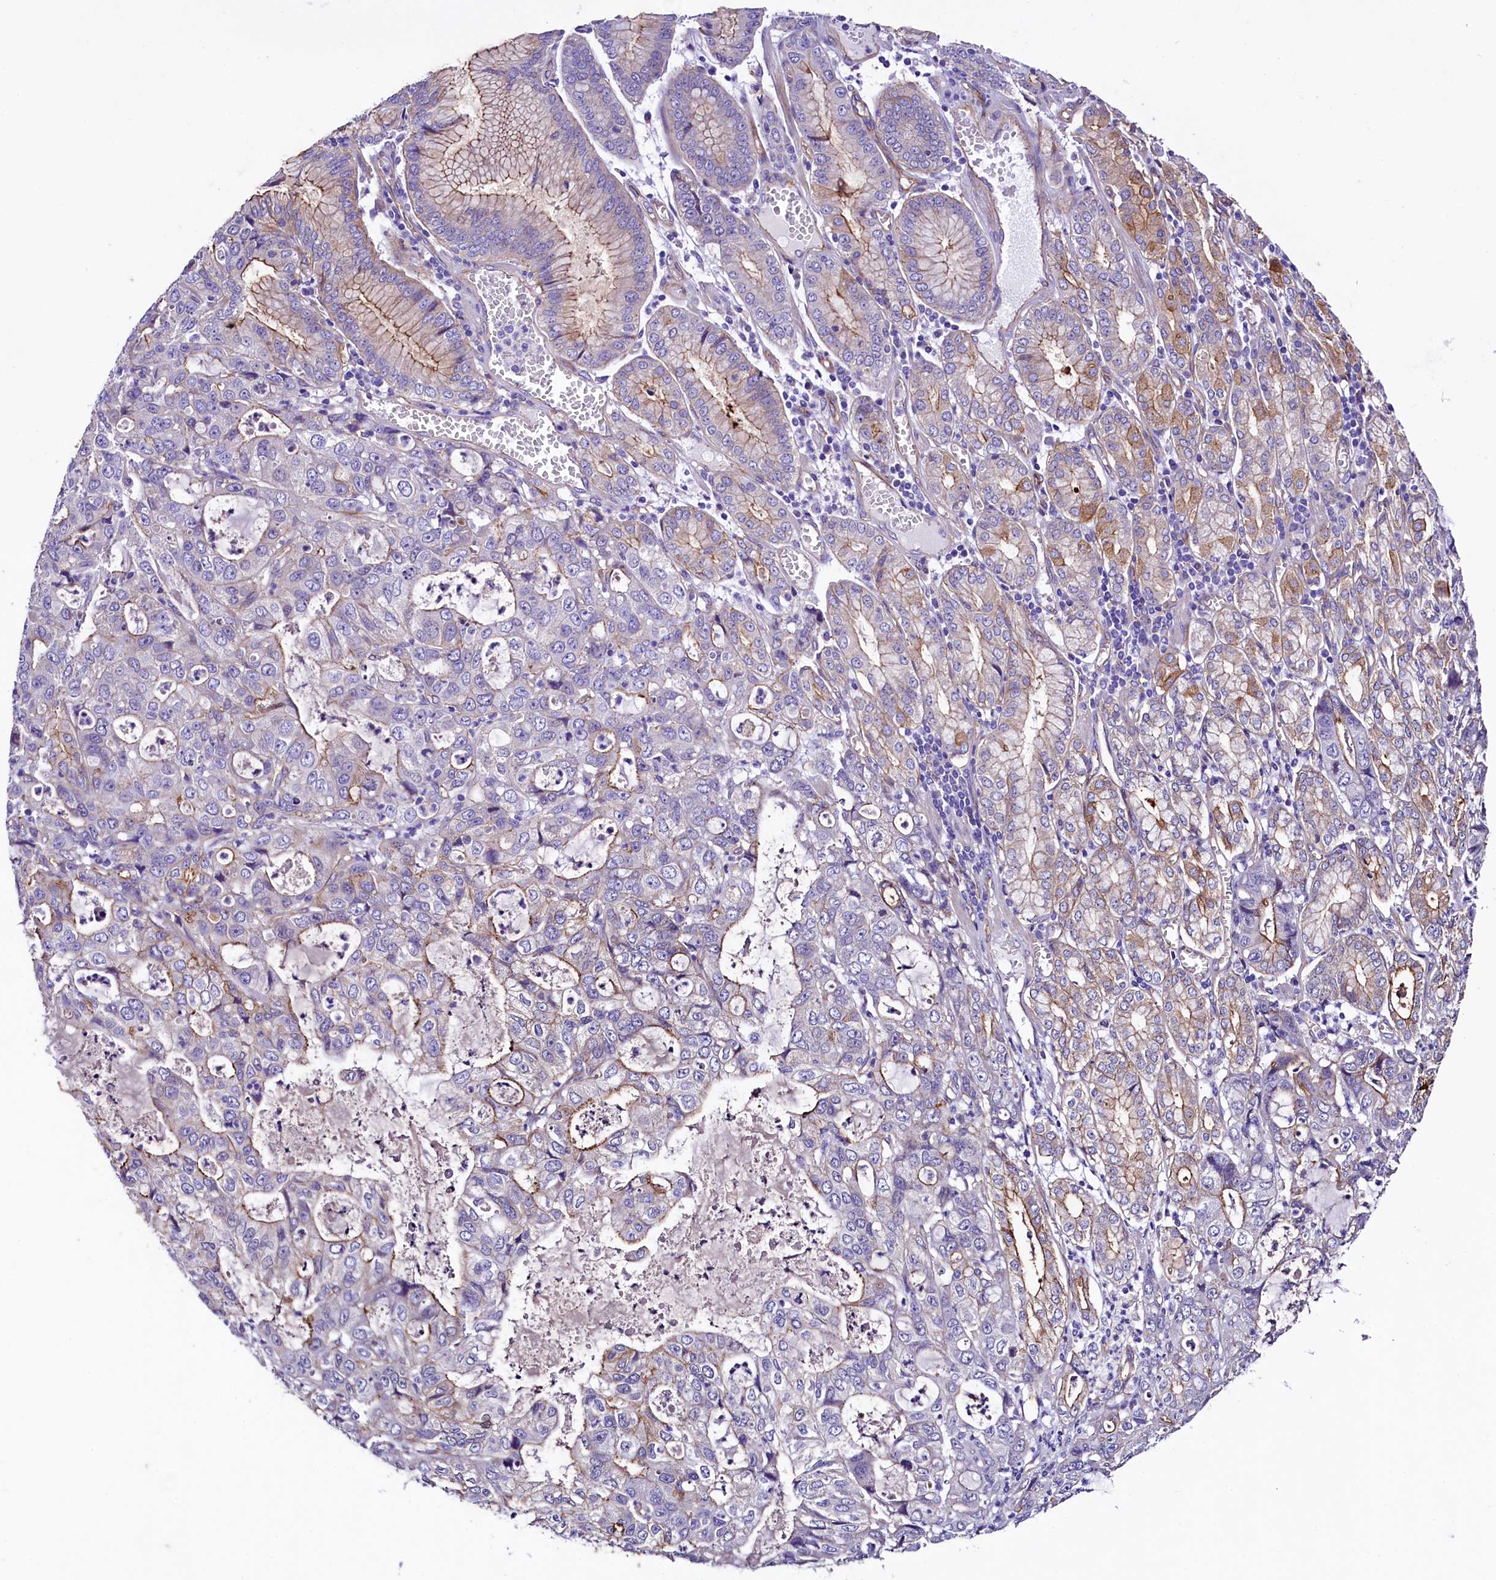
{"staining": {"intensity": "moderate", "quantity": "<25%", "location": "cytoplasmic/membranous"}, "tissue": "stomach cancer", "cell_type": "Tumor cells", "image_type": "cancer", "snomed": [{"axis": "morphology", "description": "Adenocarcinoma, NOS"}, {"axis": "topography", "description": "Stomach, upper"}], "caption": "Immunohistochemistry staining of stomach adenocarcinoma, which displays low levels of moderate cytoplasmic/membranous expression in about <25% of tumor cells indicating moderate cytoplasmic/membranous protein positivity. The staining was performed using DAB (3,3'-diaminobenzidine) (brown) for protein detection and nuclei were counterstained in hematoxylin (blue).", "gene": "SLF1", "patient": {"sex": "female", "age": 52}}